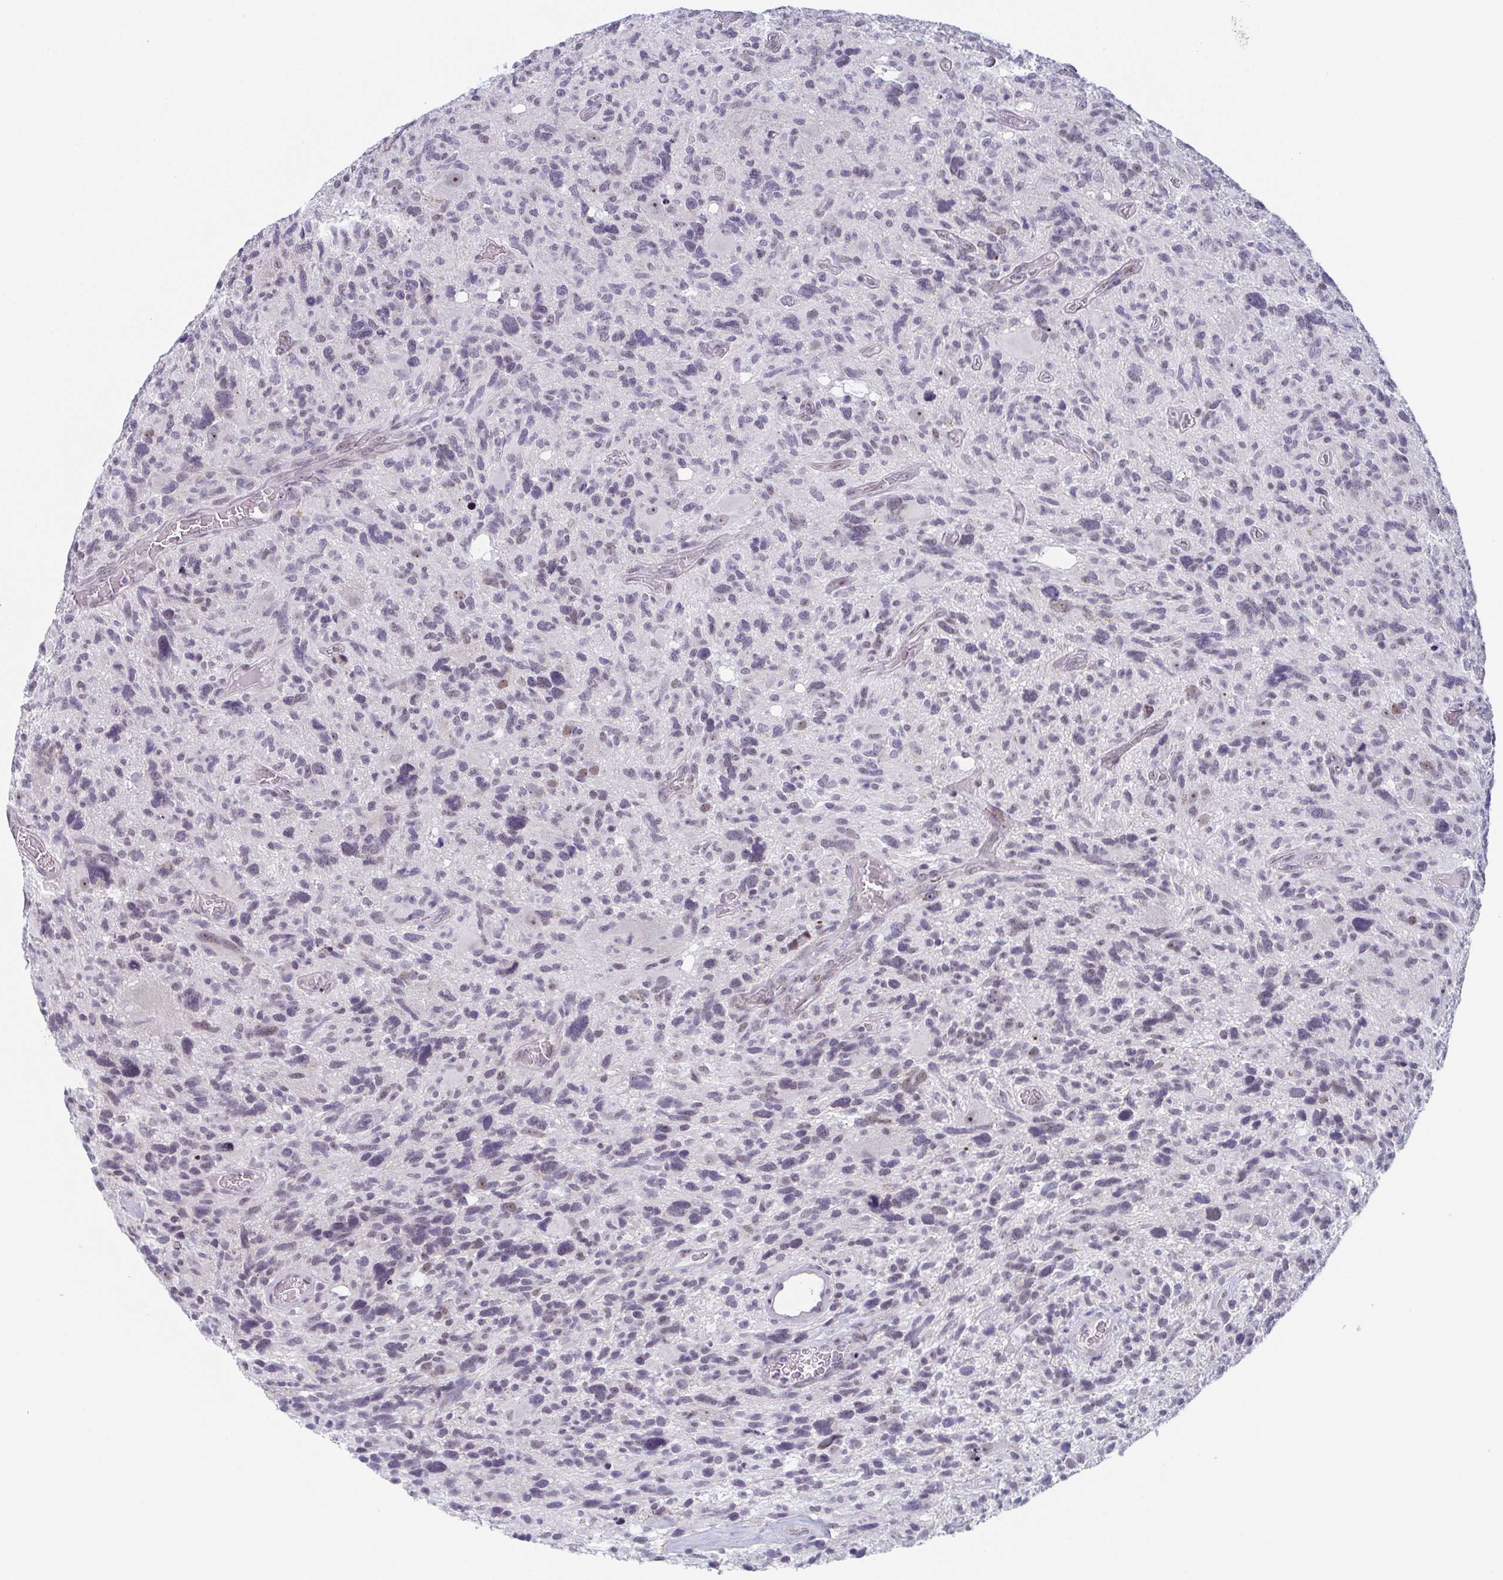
{"staining": {"intensity": "negative", "quantity": "none", "location": "none"}, "tissue": "glioma", "cell_type": "Tumor cells", "image_type": "cancer", "snomed": [{"axis": "morphology", "description": "Glioma, malignant, High grade"}, {"axis": "topography", "description": "Brain"}], "caption": "The histopathology image displays no significant positivity in tumor cells of glioma.", "gene": "EXOSC7", "patient": {"sex": "male", "age": 49}}